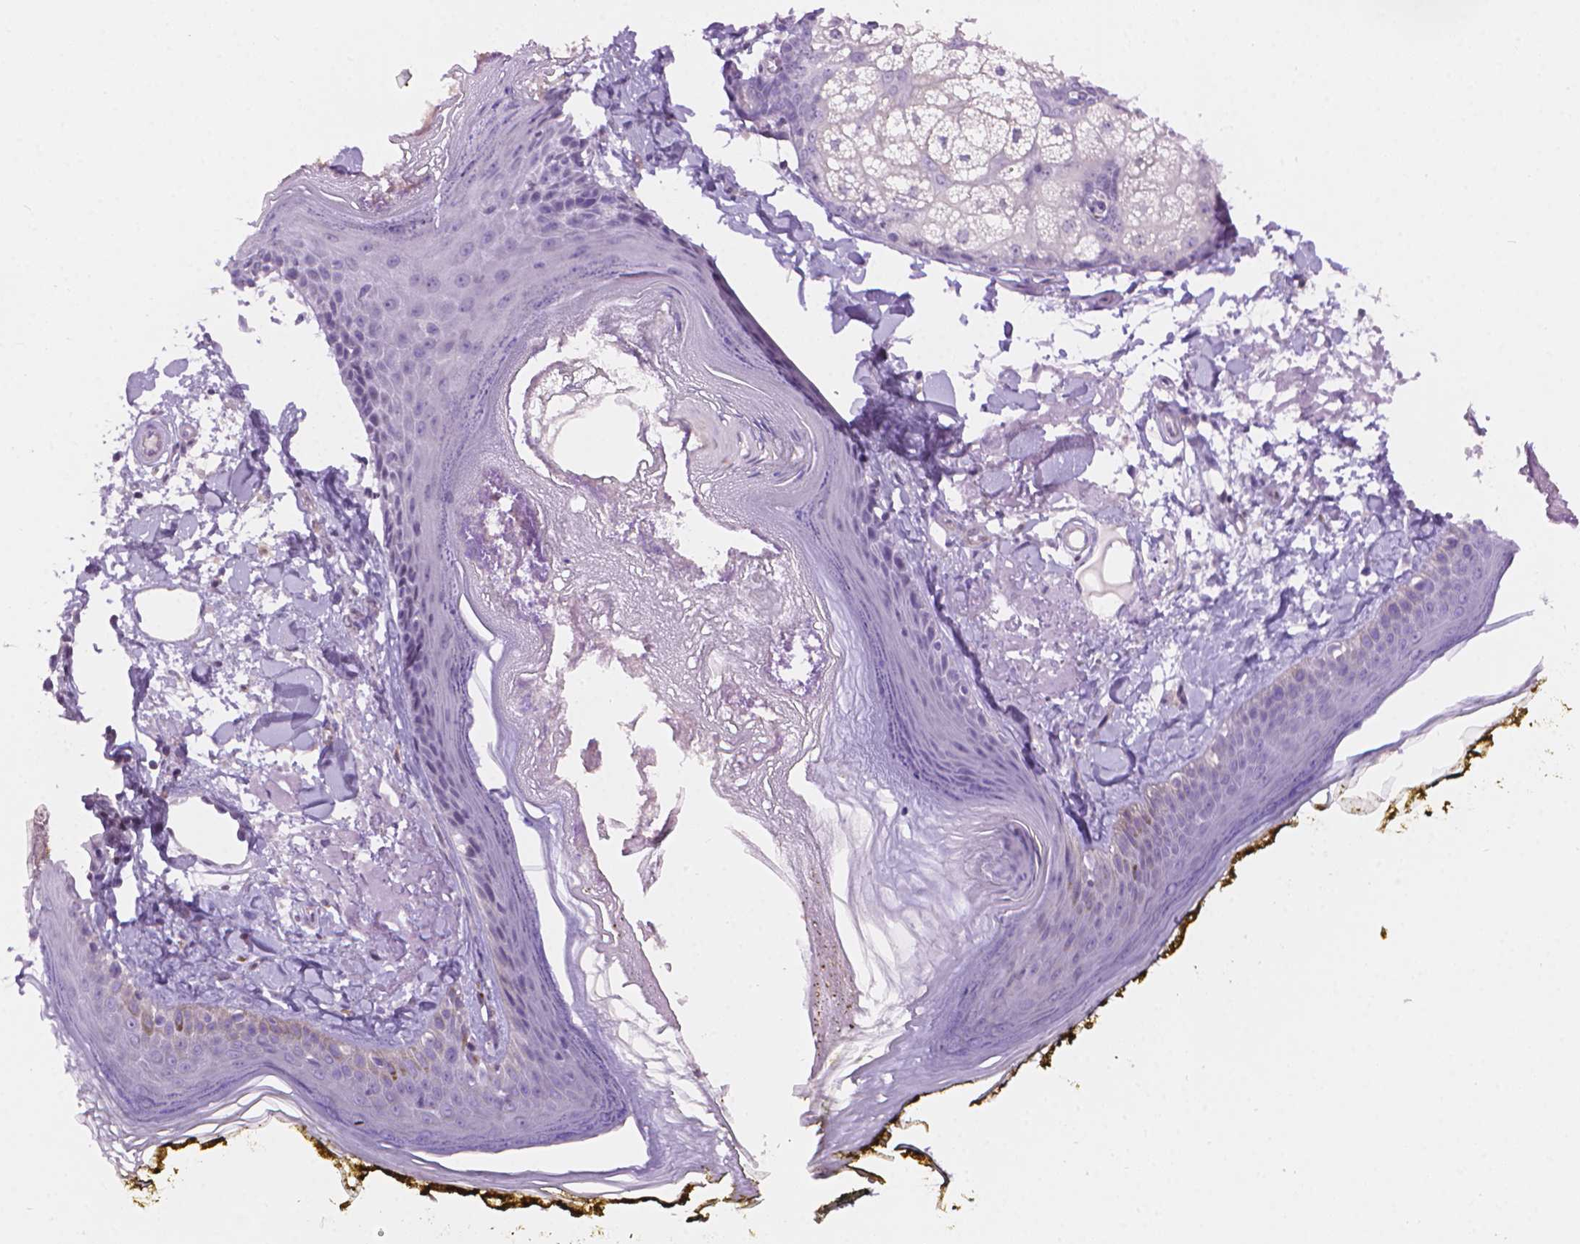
{"staining": {"intensity": "negative", "quantity": "none", "location": "none"}, "tissue": "skin", "cell_type": "Fibroblasts", "image_type": "normal", "snomed": [{"axis": "morphology", "description": "Normal tissue, NOS"}, {"axis": "topography", "description": "Skin"}], "caption": "Human skin stained for a protein using immunohistochemistry displays no positivity in fibroblasts.", "gene": "TMEM184A", "patient": {"sex": "male", "age": 76}}